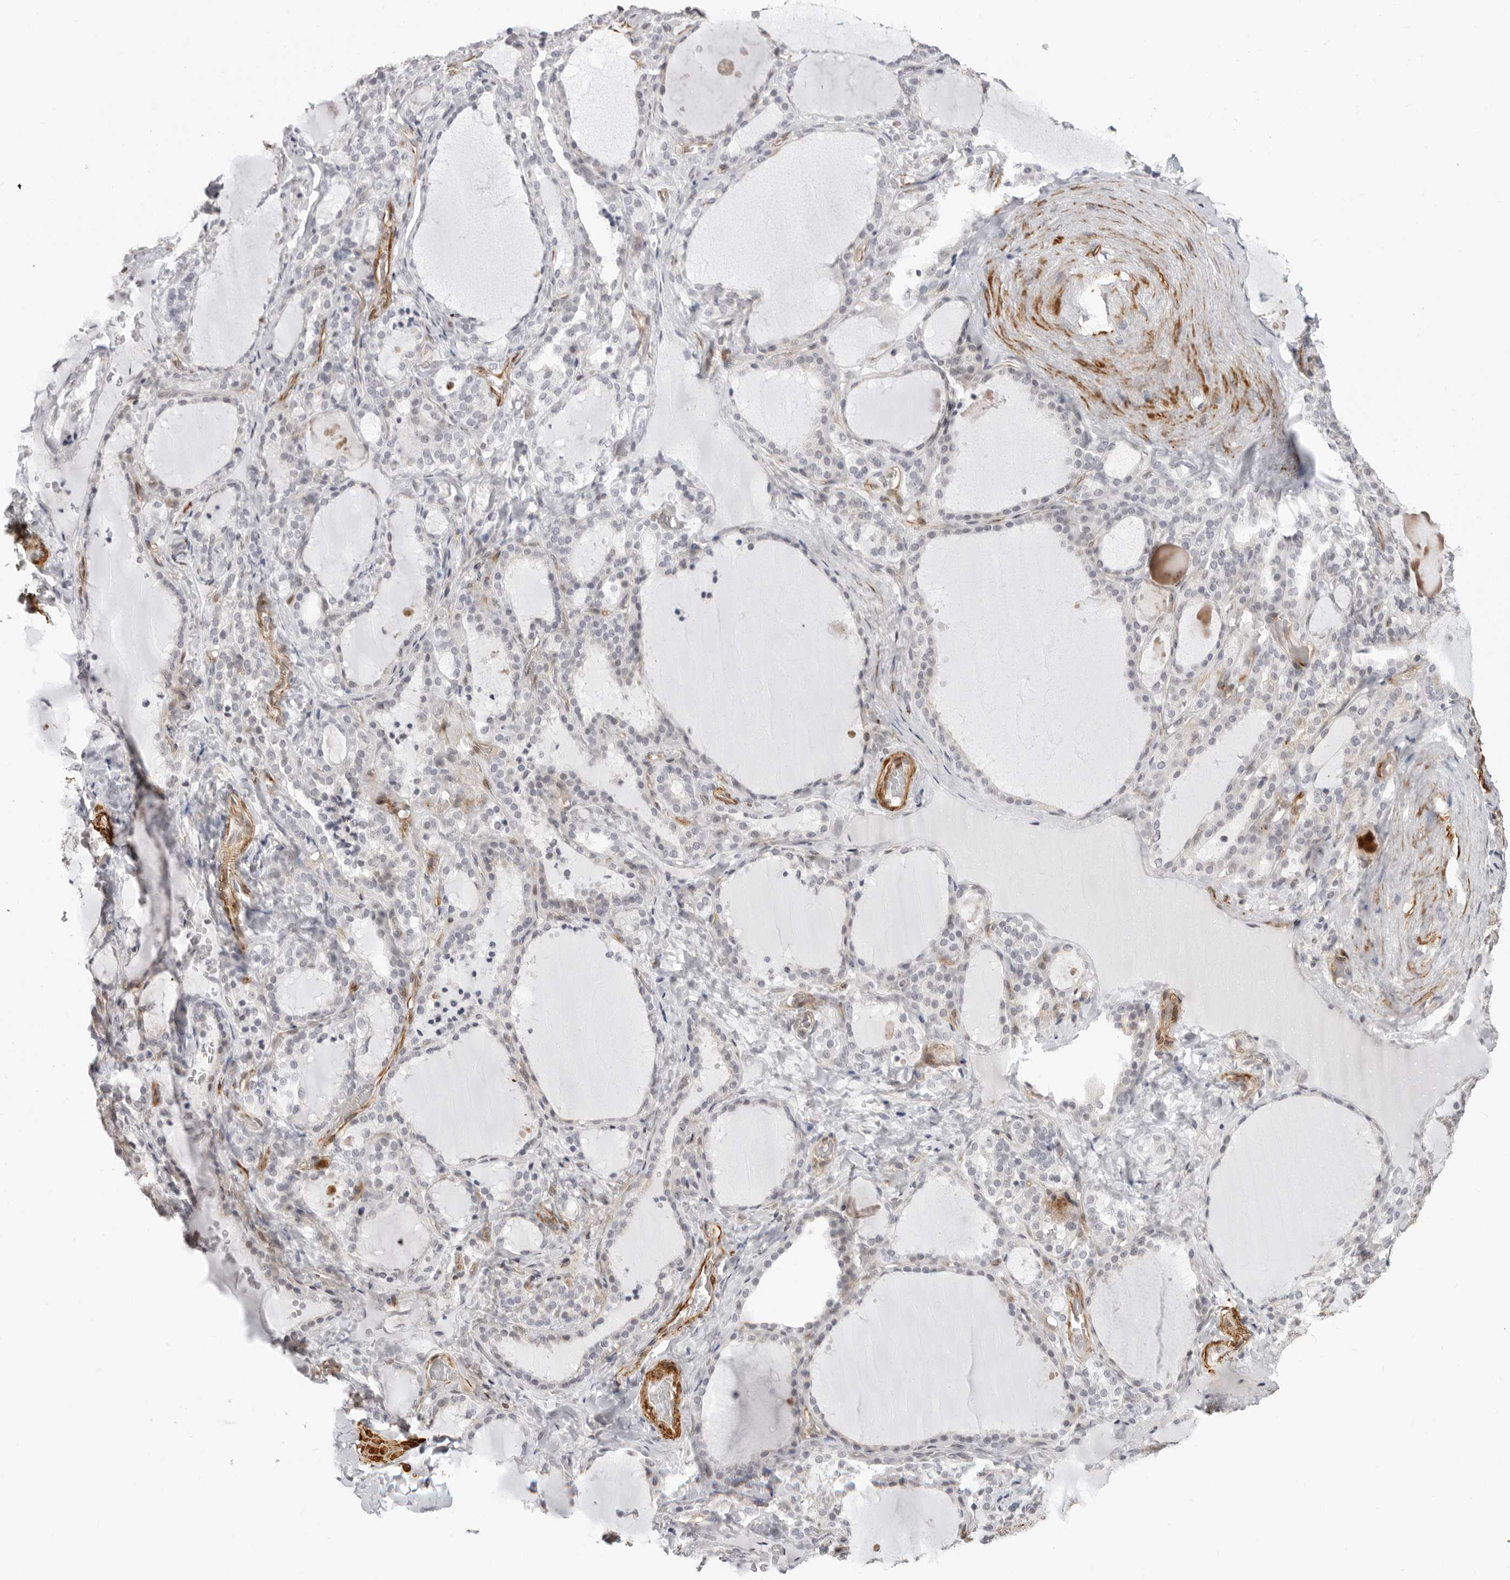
{"staining": {"intensity": "negative", "quantity": "none", "location": "none"}, "tissue": "thyroid gland", "cell_type": "Glandular cells", "image_type": "normal", "snomed": [{"axis": "morphology", "description": "Normal tissue, NOS"}, {"axis": "topography", "description": "Thyroid gland"}], "caption": "High magnification brightfield microscopy of normal thyroid gland stained with DAB (3,3'-diaminobenzidine) (brown) and counterstained with hematoxylin (blue): glandular cells show no significant expression.", "gene": "UNK", "patient": {"sex": "female", "age": 22}}